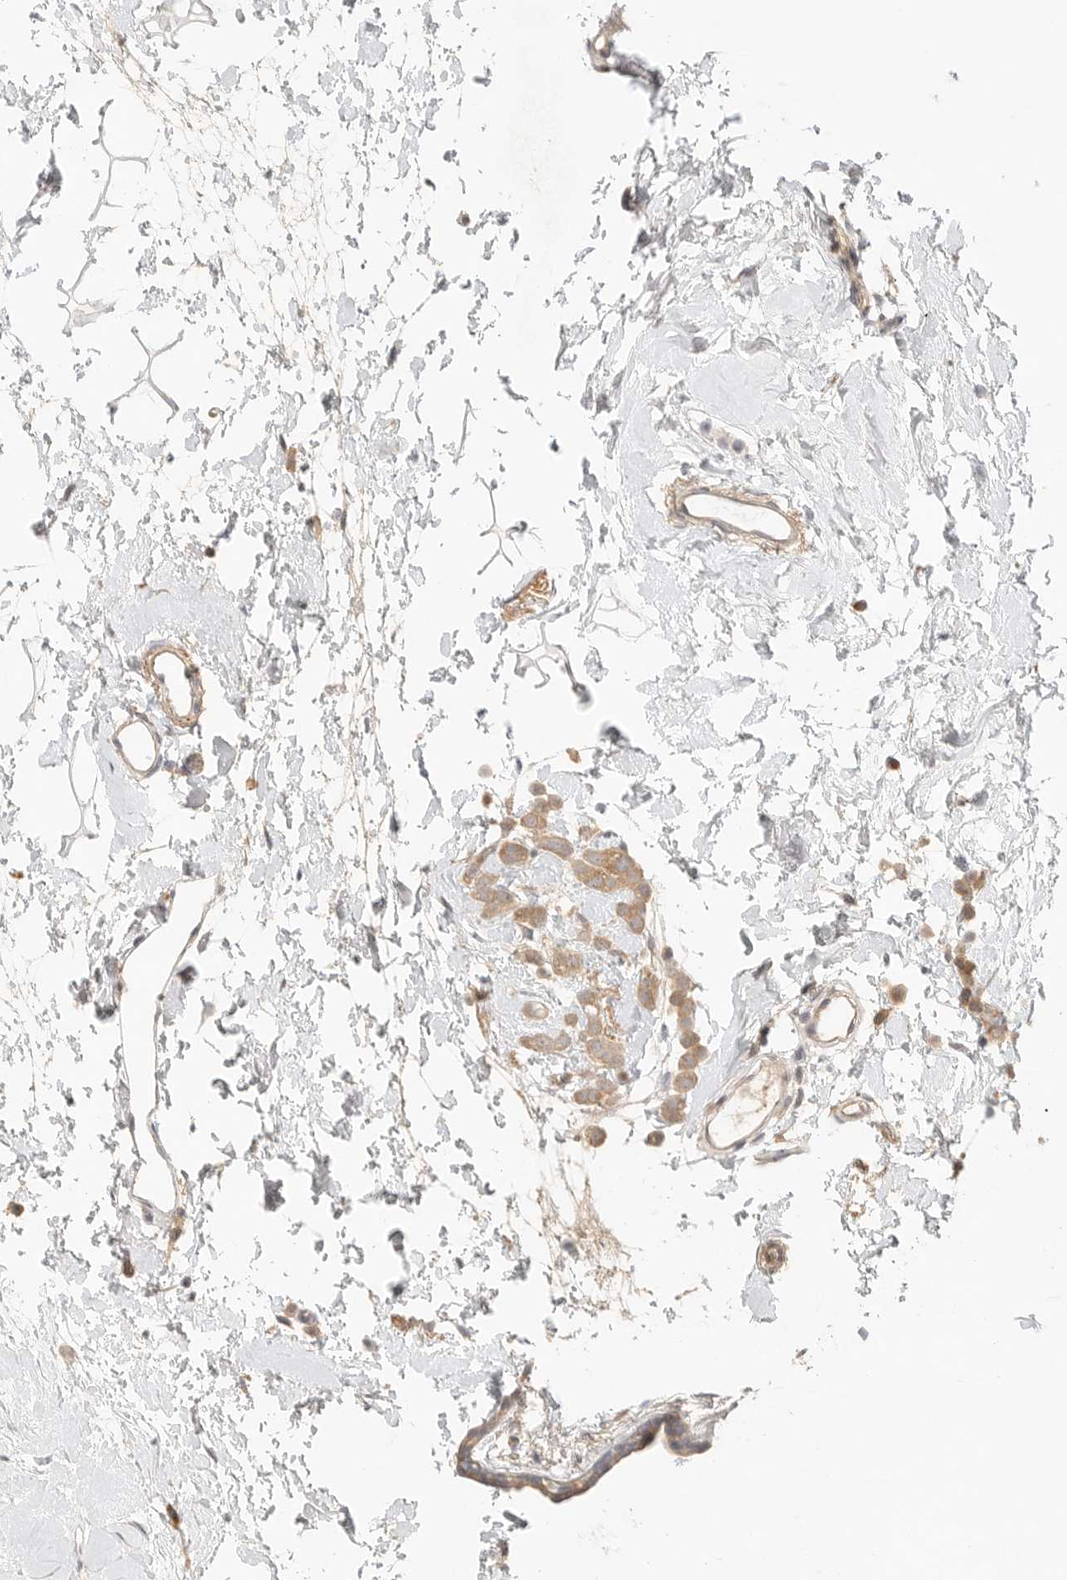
{"staining": {"intensity": "moderate", "quantity": ">75%", "location": "cytoplasmic/membranous"}, "tissue": "breast cancer", "cell_type": "Tumor cells", "image_type": "cancer", "snomed": [{"axis": "morphology", "description": "Lobular carcinoma"}, {"axis": "topography", "description": "Breast"}], "caption": "Immunohistochemistry histopathology image of neoplastic tissue: human breast cancer (lobular carcinoma) stained using immunohistochemistry (IHC) demonstrates medium levels of moderate protein expression localized specifically in the cytoplasmic/membranous of tumor cells, appearing as a cytoplasmic/membranous brown color.", "gene": "HDAC6", "patient": {"sex": "female", "age": 47}}